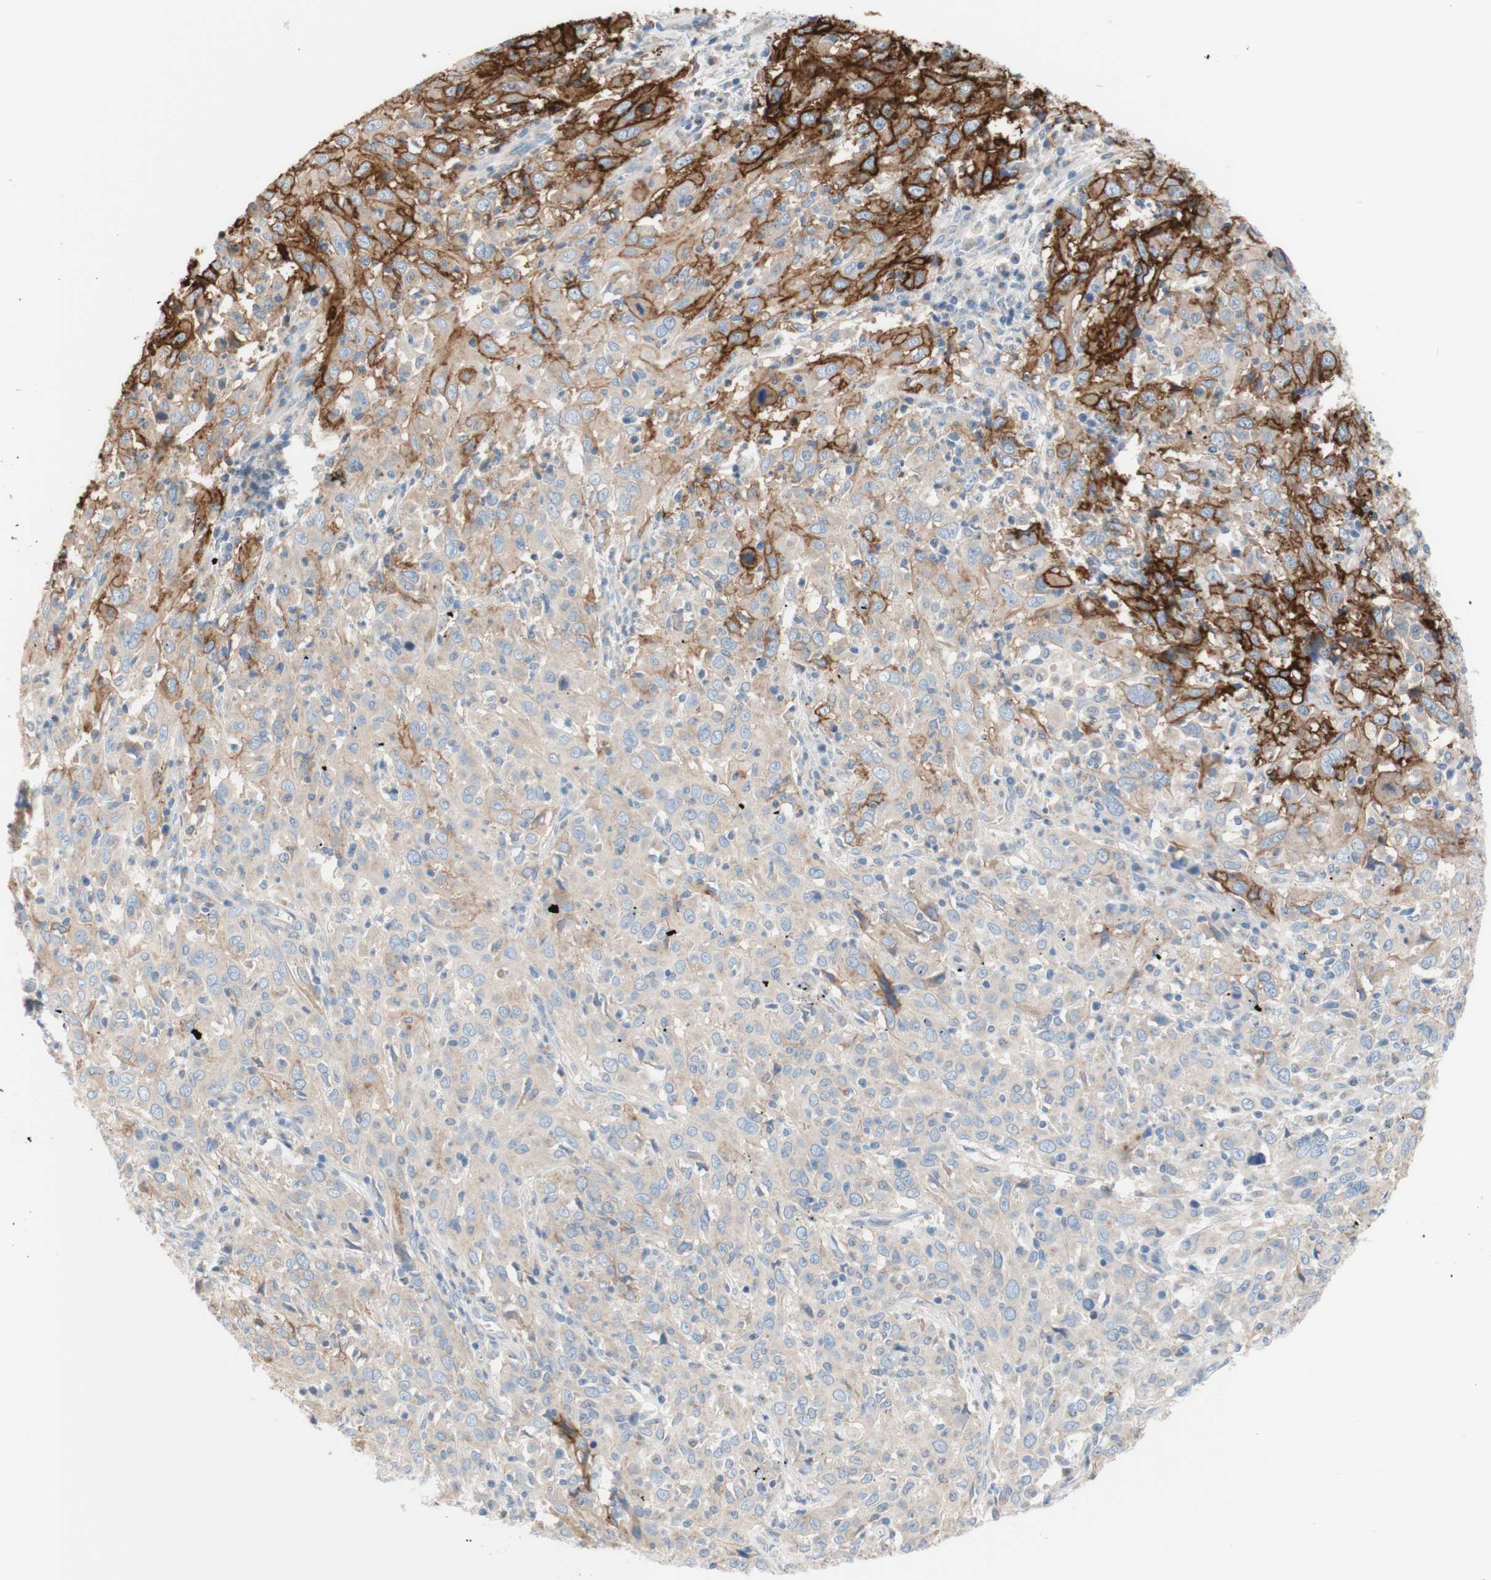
{"staining": {"intensity": "strong", "quantity": "25%-75%", "location": "cytoplasmic/membranous"}, "tissue": "cervical cancer", "cell_type": "Tumor cells", "image_type": "cancer", "snomed": [{"axis": "morphology", "description": "Squamous cell carcinoma, NOS"}, {"axis": "topography", "description": "Cervix"}], "caption": "This is a photomicrograph of immunohistochemistry (IHC) staining of squamous cell carcinoma (cervical), which shows strong expression in the cytoplasmic/membranous of tumor cells.", "gene": "F3", "patient": {"sex": "female", "age": 46}}